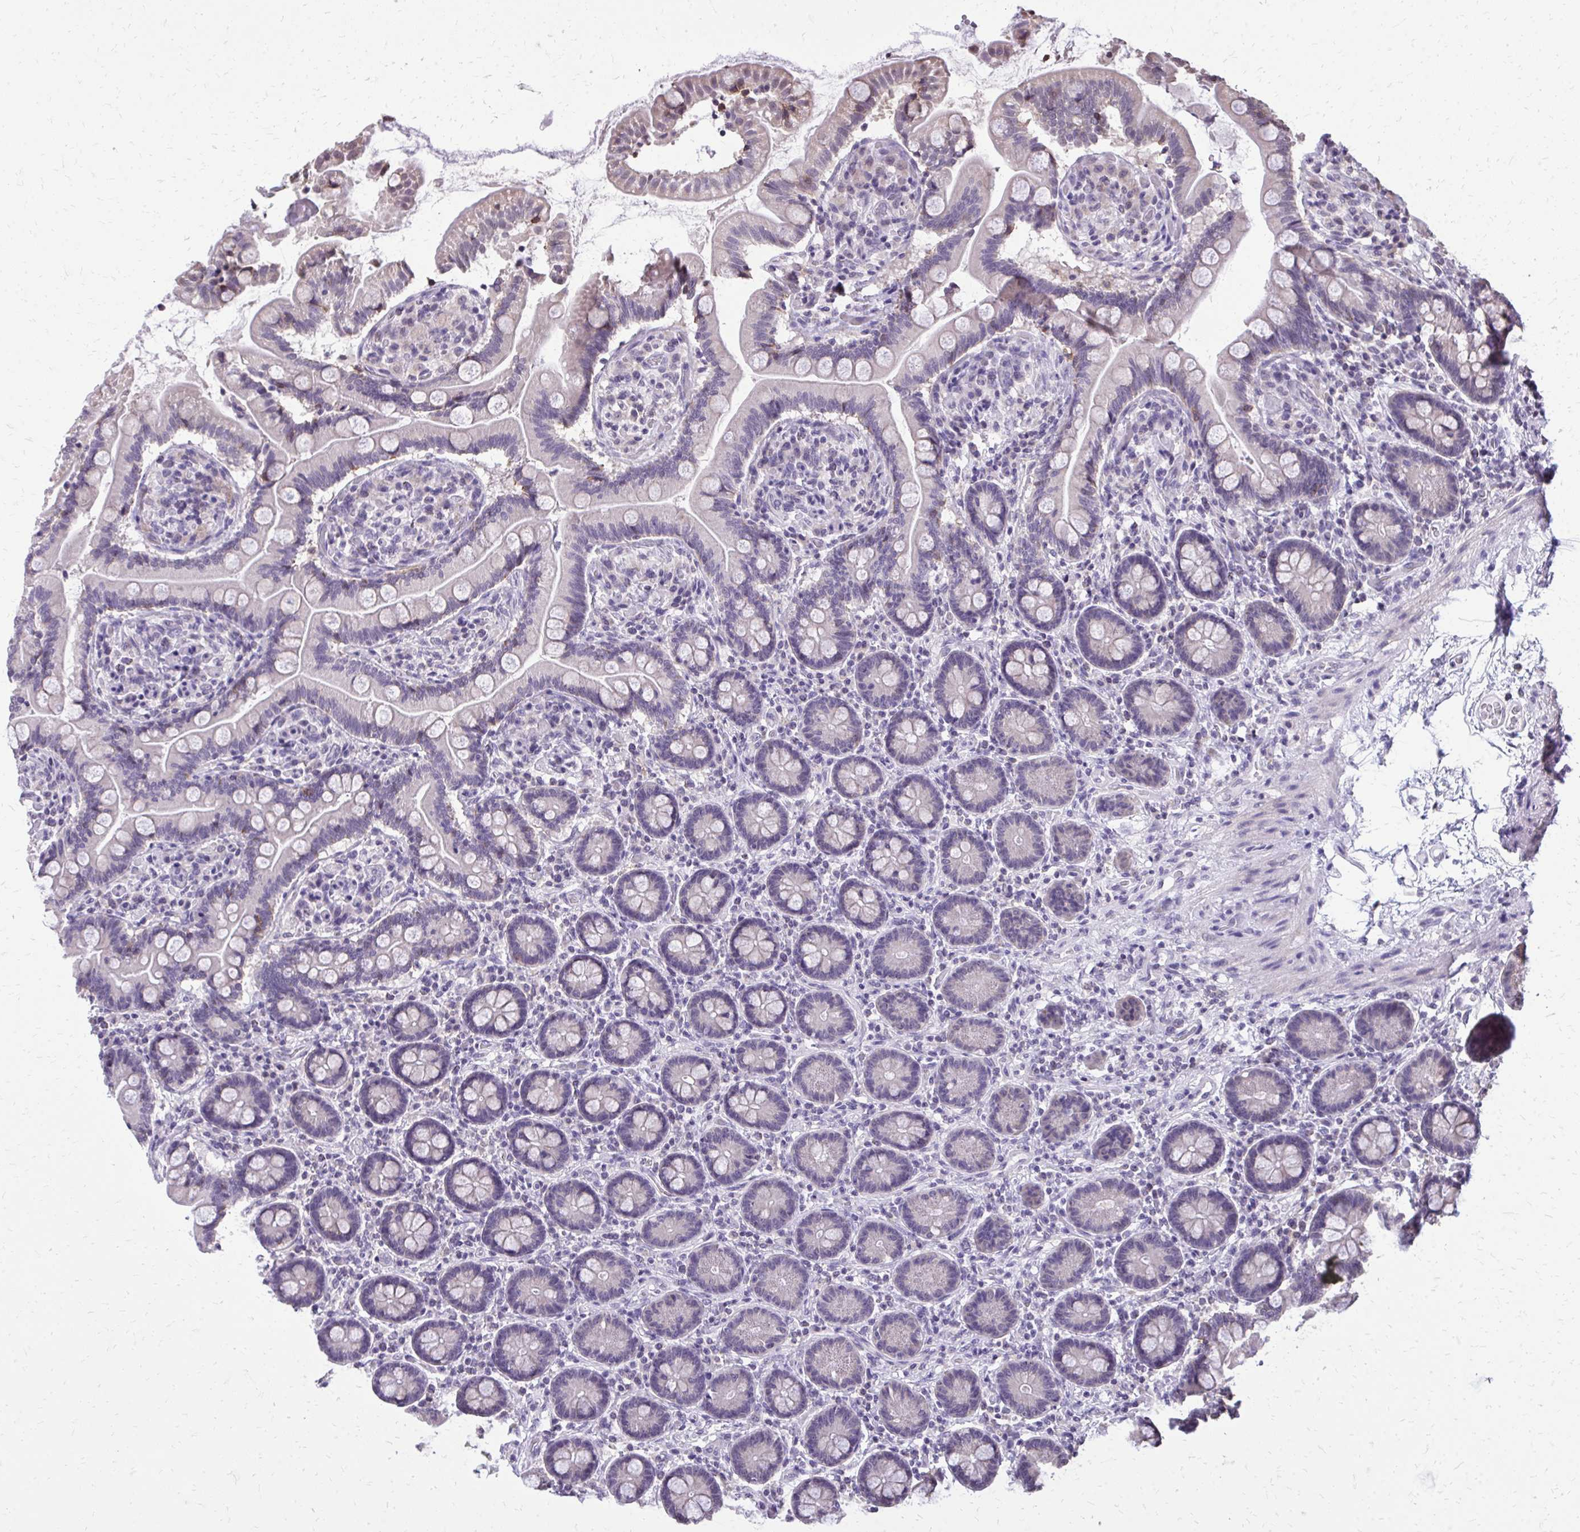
{"staining": {"intensity": "weak", "quantity": "<25%", "location": "cytoplasmic/membranous"}, "tissue": "small intestine", "cell_type": "Glandular cells", "image_type": "normal", "snomed": [{"axis": "morphology", "description": "Normal tissue, NOS"}, {"axis": "topography", "description": "Small intestine"}], "caption": "Human small intestine stained for a protein using immunohistochemistry (IHC) shows no expression in glandular cells.", "gene": "AKAP5", "patient": {"sex": "female", "age": 64}}